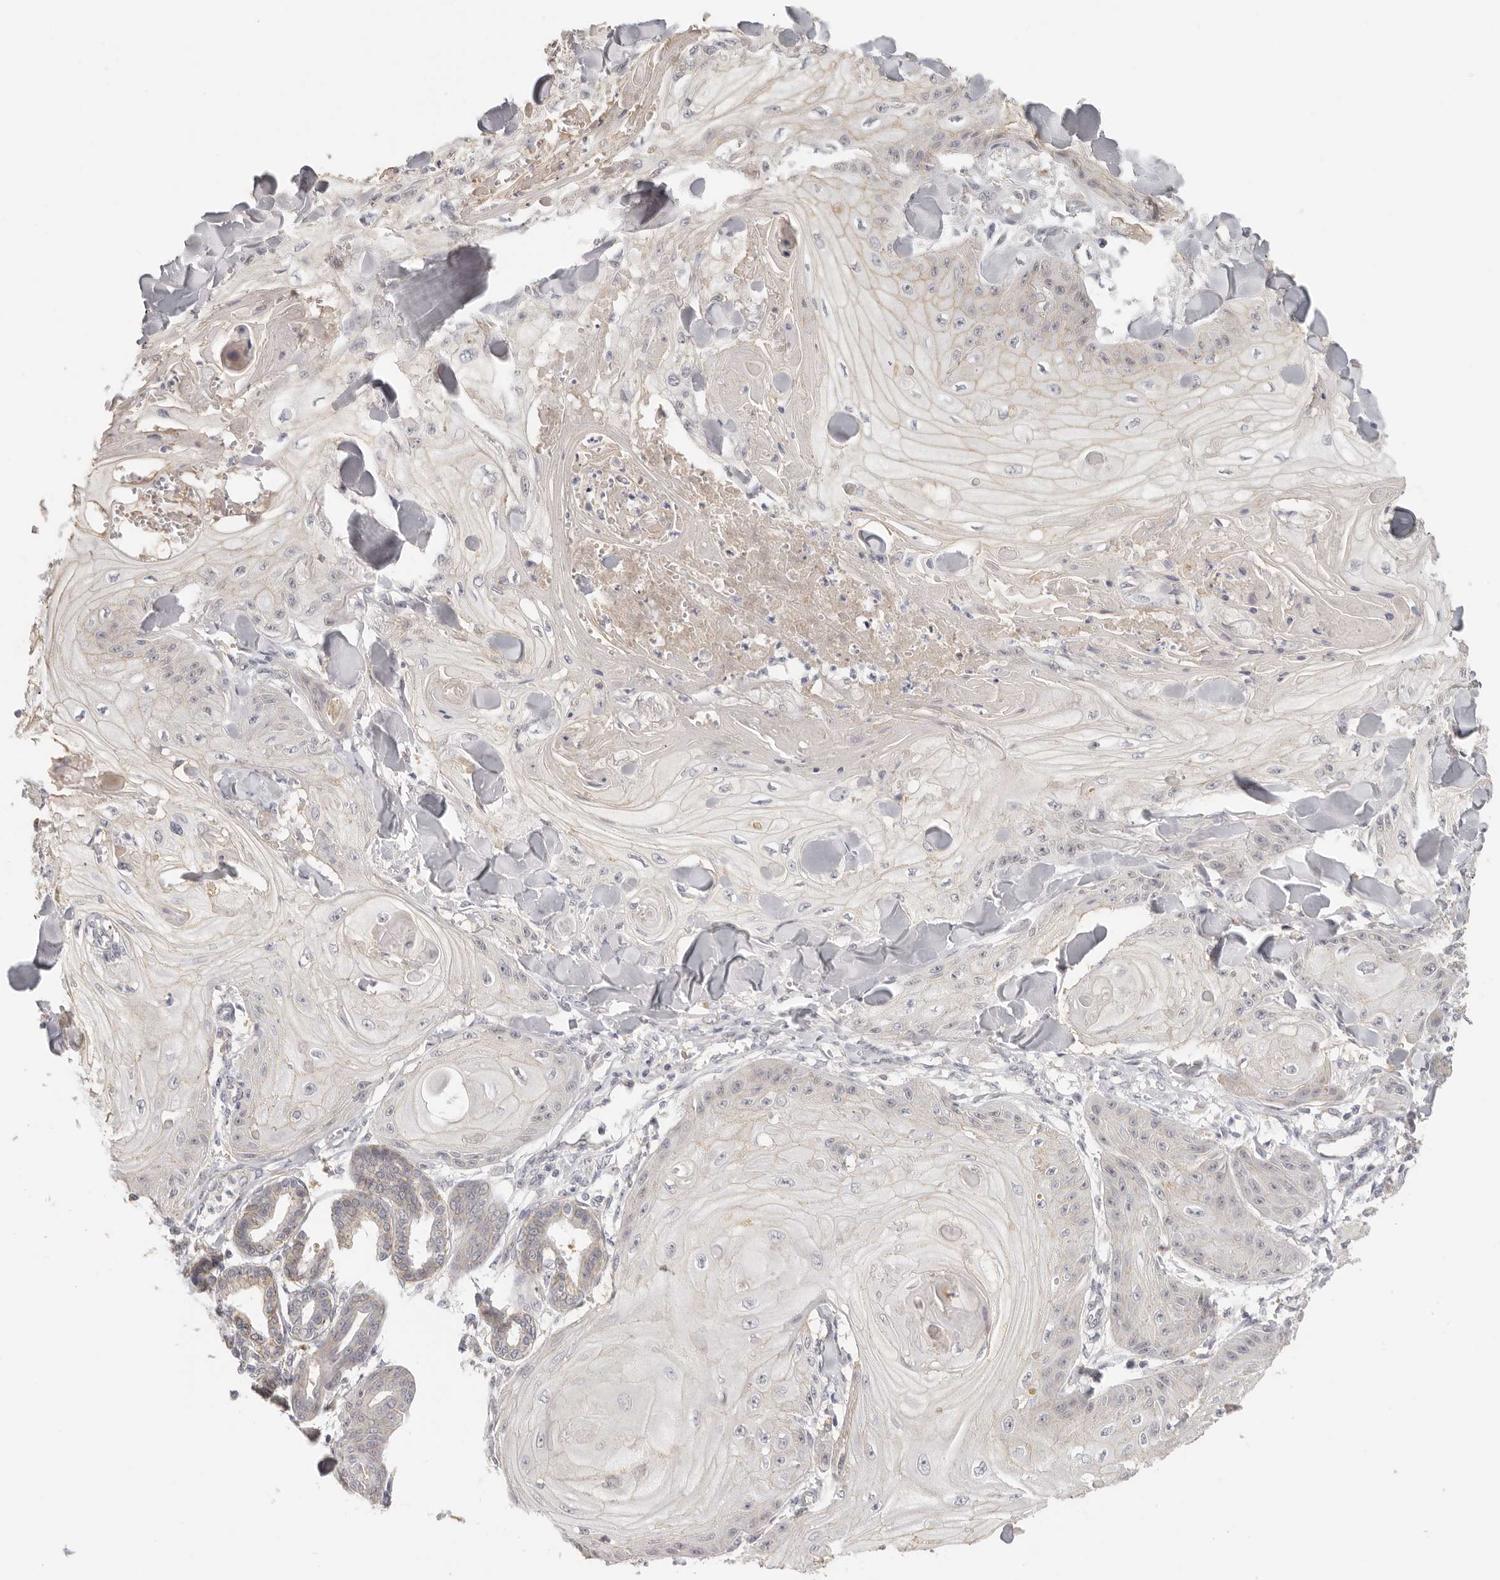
{"staining": {"intensity": "weak", "quantity": "<25%", "location": "cytoplasmic/membranous"}, "tissue": "skin cancer", "cell_type": "Tumor cells", "image_type": "cancer", "snomed": [{"axis": "morphology", "description": "Squamous cell carcinoma, NOS"}, {"axis": "topography", "description": "Skin"}], "caption": "DAB (3,3'-diaminobenzidine) immunohistochemical staining of skin squamous cell carcinoma displays no significant staining in tumor cells.", "gene": "ANXA9", "patient": {"sex": "male", "age": 74}}